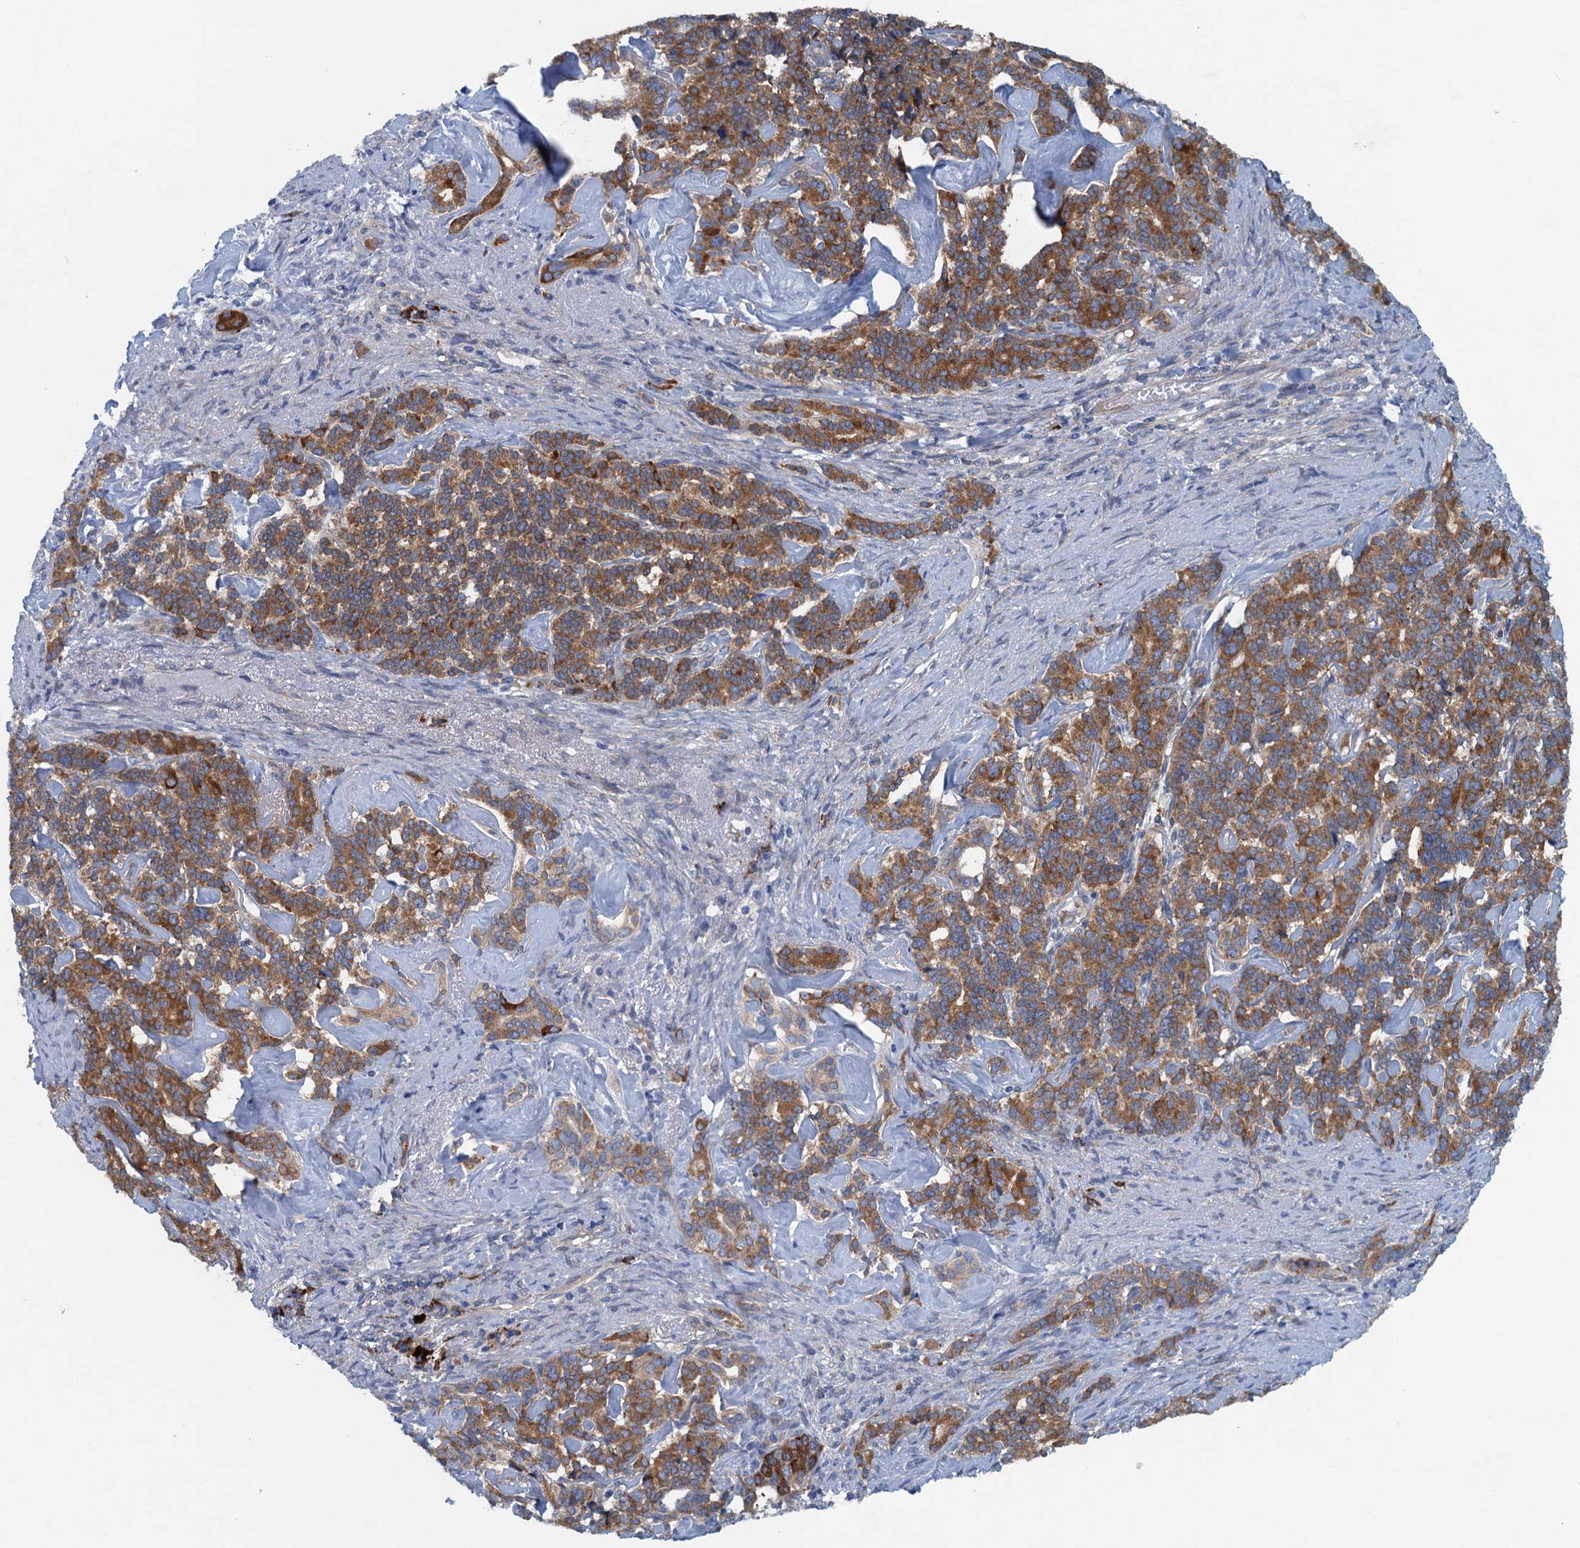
{"staining": {"intensity": "moderate", "quantity": ">75%", "location": "cytoplasmic/membranous"}, "tissue": "pancreatic cancer", "cell_type": "Tumor cells", "image_type": "cancer", "snomed": [{"axis": "morphology", "description": "Adenocarcinoma, NOS"}, {"axis": "topography", "description": "Pancreas"}], "caption": "Protein staining by immunohistochemistry shows moderate cytoplasmic/membranous positivity in approximately >75% of tumor cells in pancreatic cancer (adenocarcinoma).", "gene": "MYDGF", "patient": {"sex": "female", "age": 74}}